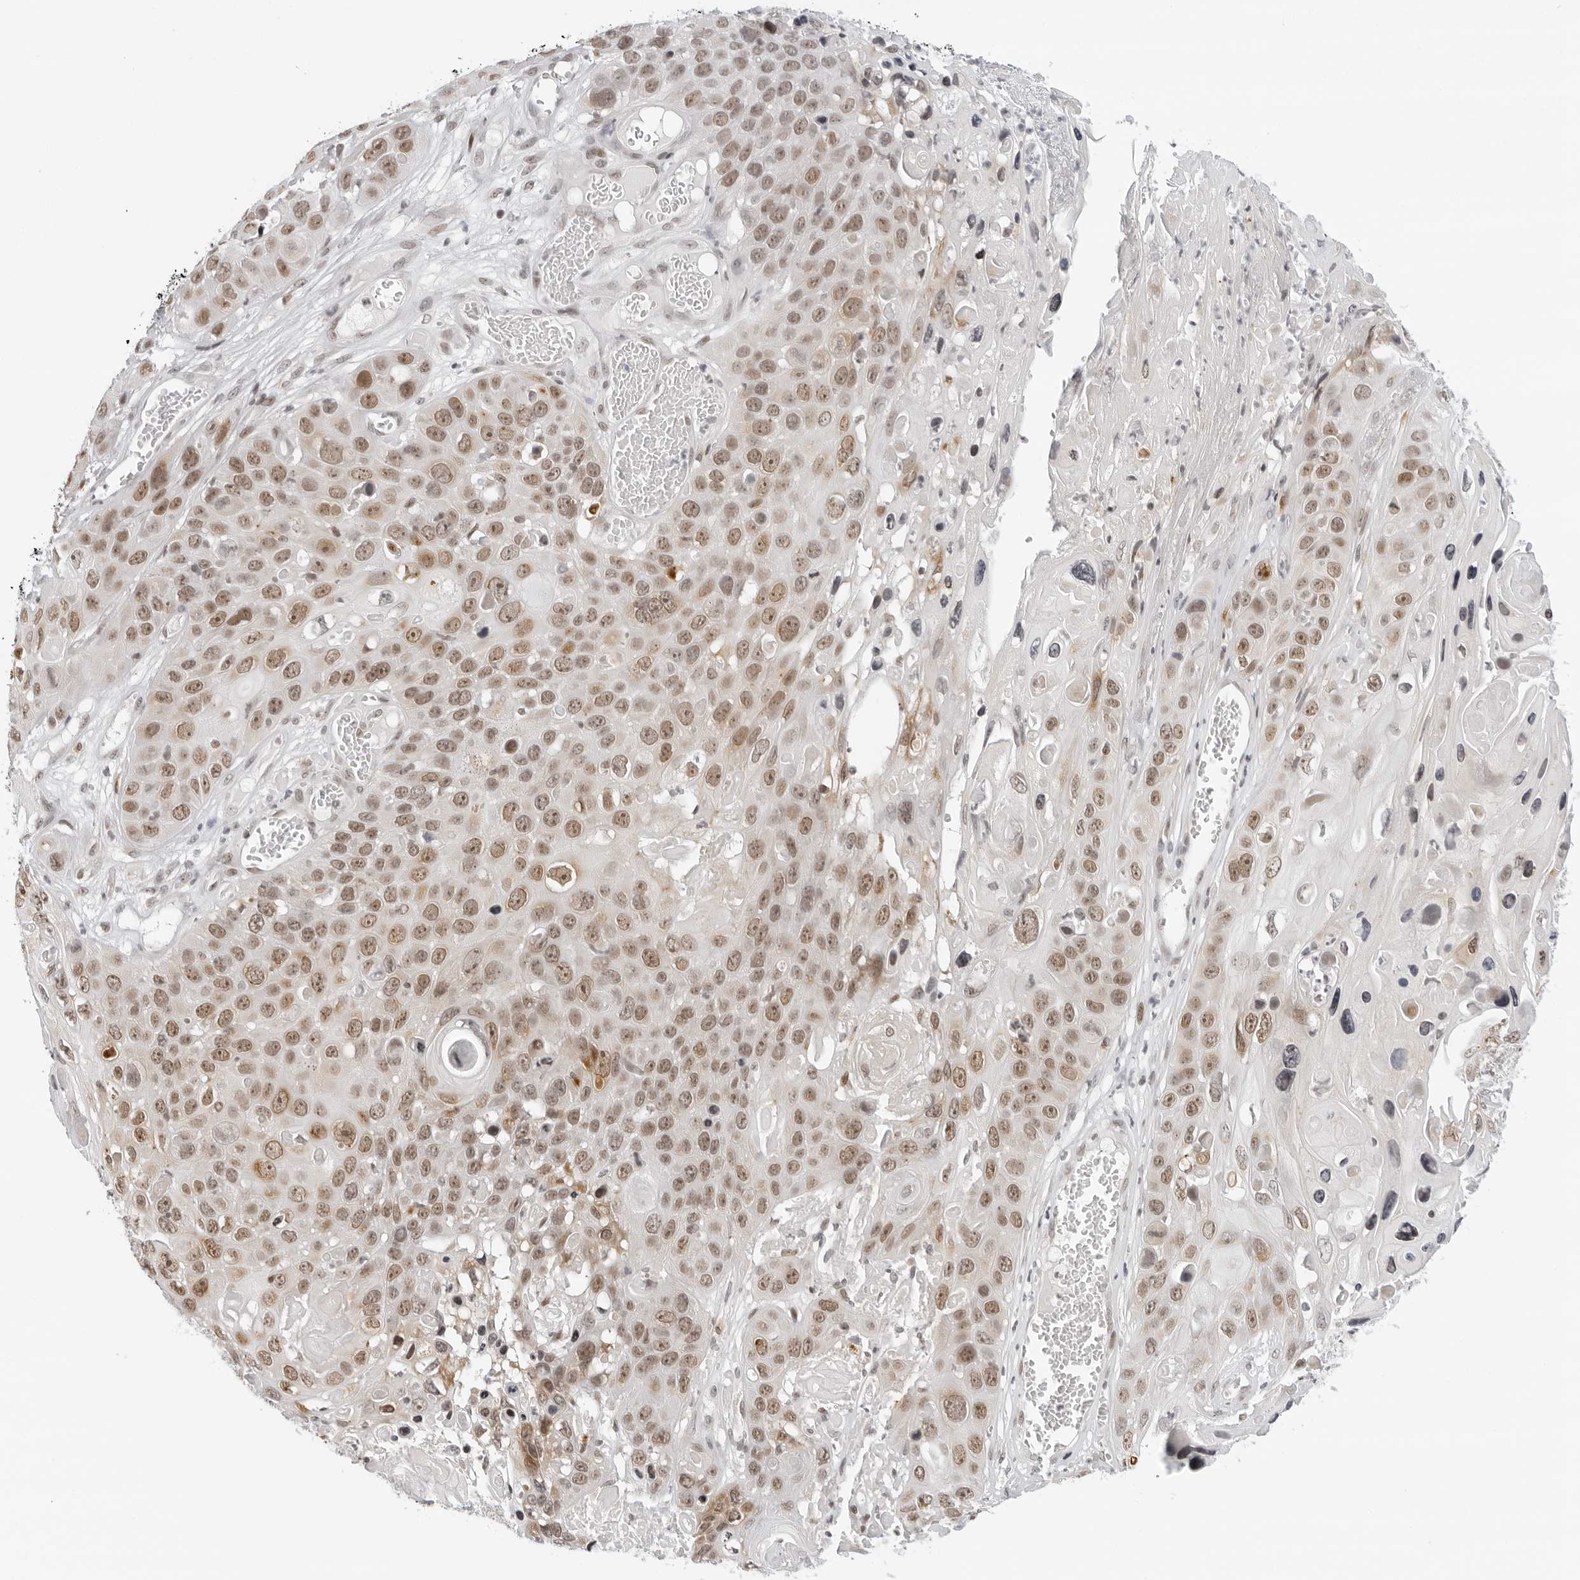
{"staining": {"intensity": "moderate", "quantity": ">75%", "location": "nuclear"}, "tissue": "skin cancer", "cell_type": "Tumor cells", "image_type": "cancer", "snomed": [{"axis": "morphology", "description": "Squamous cell carcinoma, NOS"}, {"axis": "topography", "description": "Skin"}], "caption": "Protein staining reveals moderate nuclear expression in approximately >75% of tumor cells in skin cancer (squamous cell carcinoma).", "gene": "MSH6", "patient": {"sex": "male", "age": 55}}